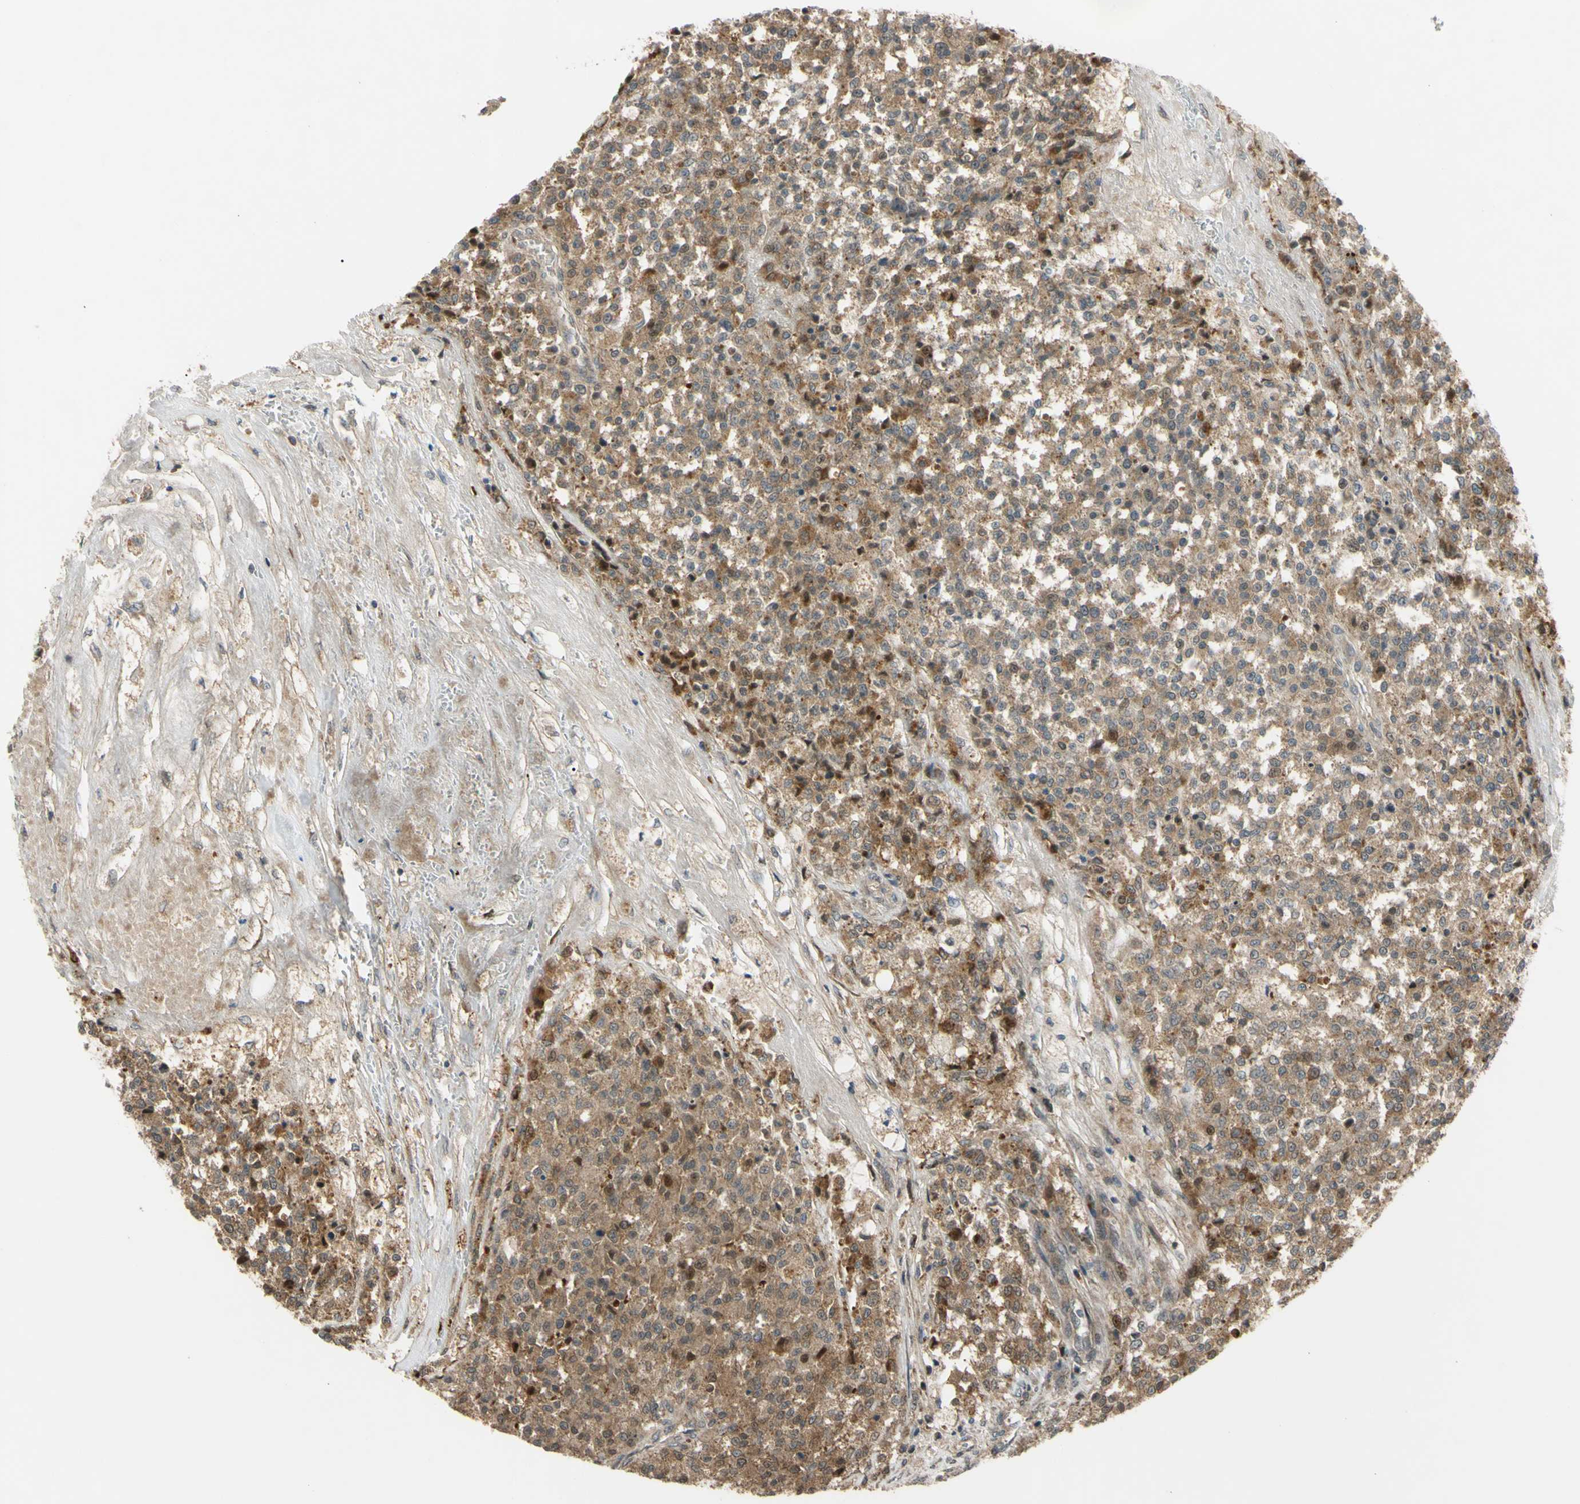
{"staining": {"intensity": "moderate", "quantity": ">75%", "location": "cytoplasmic/membranous"}, "tissue": "testis cancer", "cell_type": "Tumor cells", "image_type": "cancer", "snomed": [{"axis": "morphology", "description": "Seminoma, NOS"}, {"axis": "topography", "description": "Testis"}], "caption": "The histopathology image demonstrates immunohistochemical staining of testis cancer. There is moderate cytoplasmic/membranous expression is present in approximately >75% of tumor cells. The protein of interest is stained brown, and the nuclei are stained in blue (DAB (3,3'-diaminobenzidine) IHC with brightfield microscopy, high magnification).", "gene": "FLII", "patient": {"sex": "male", "age": 59}}